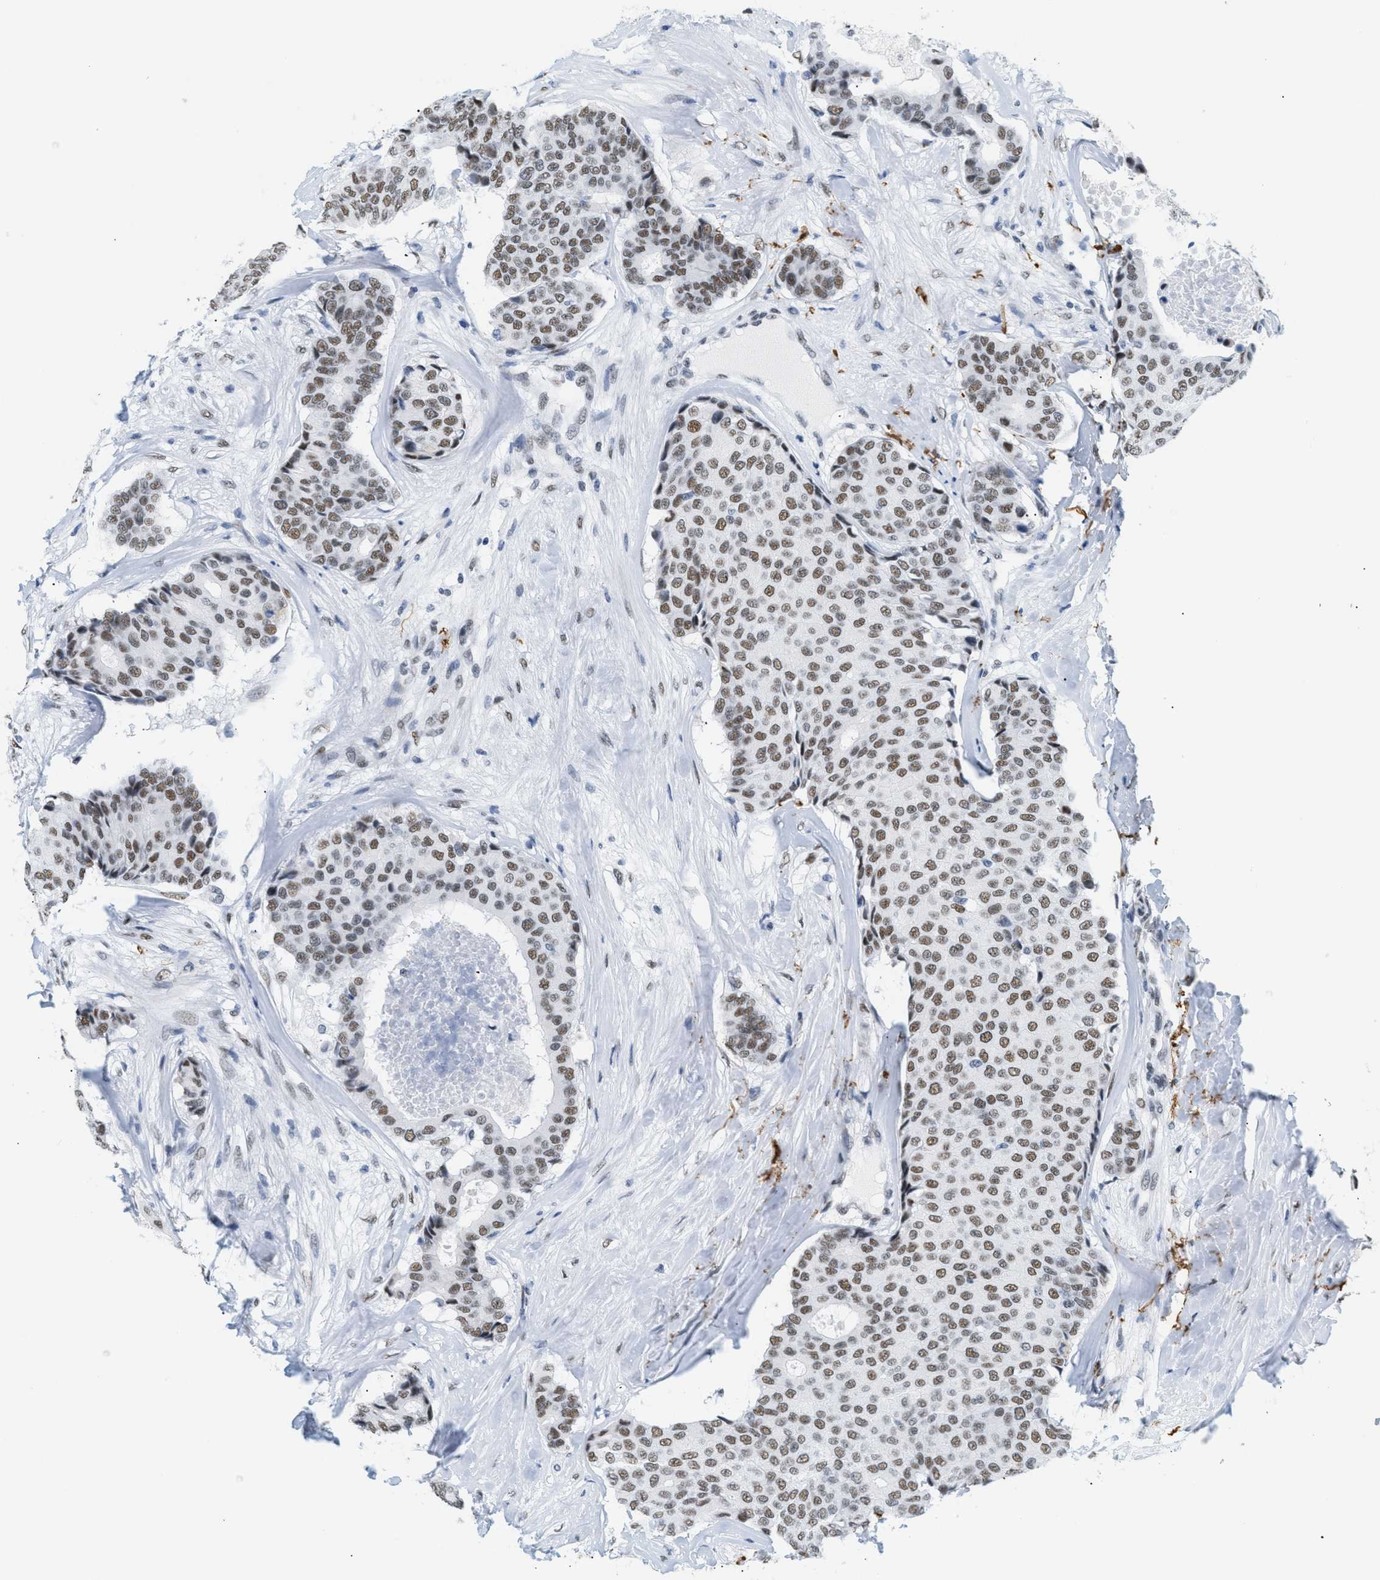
{"staining": {"intensity": "moderate", "quantity": ">75%", "location": "nuclear"}, "tissue": "breast cancer", "cell_type": "Tumor cells", "image_type": "cancer", "snomed": [{"axis": "morphology", "description": "Duct carcinoma"}, {"axis": "topography", "description": "Breast"}], "caption": "Immunohistochemistry (DAB) staining of intraductal carcinoma (breast) demonstrates moderate nuclear protein staining in approximately >75% of tumor cells.", "gene": "ELN", "patient": {"sex": "female", "age": 75}}